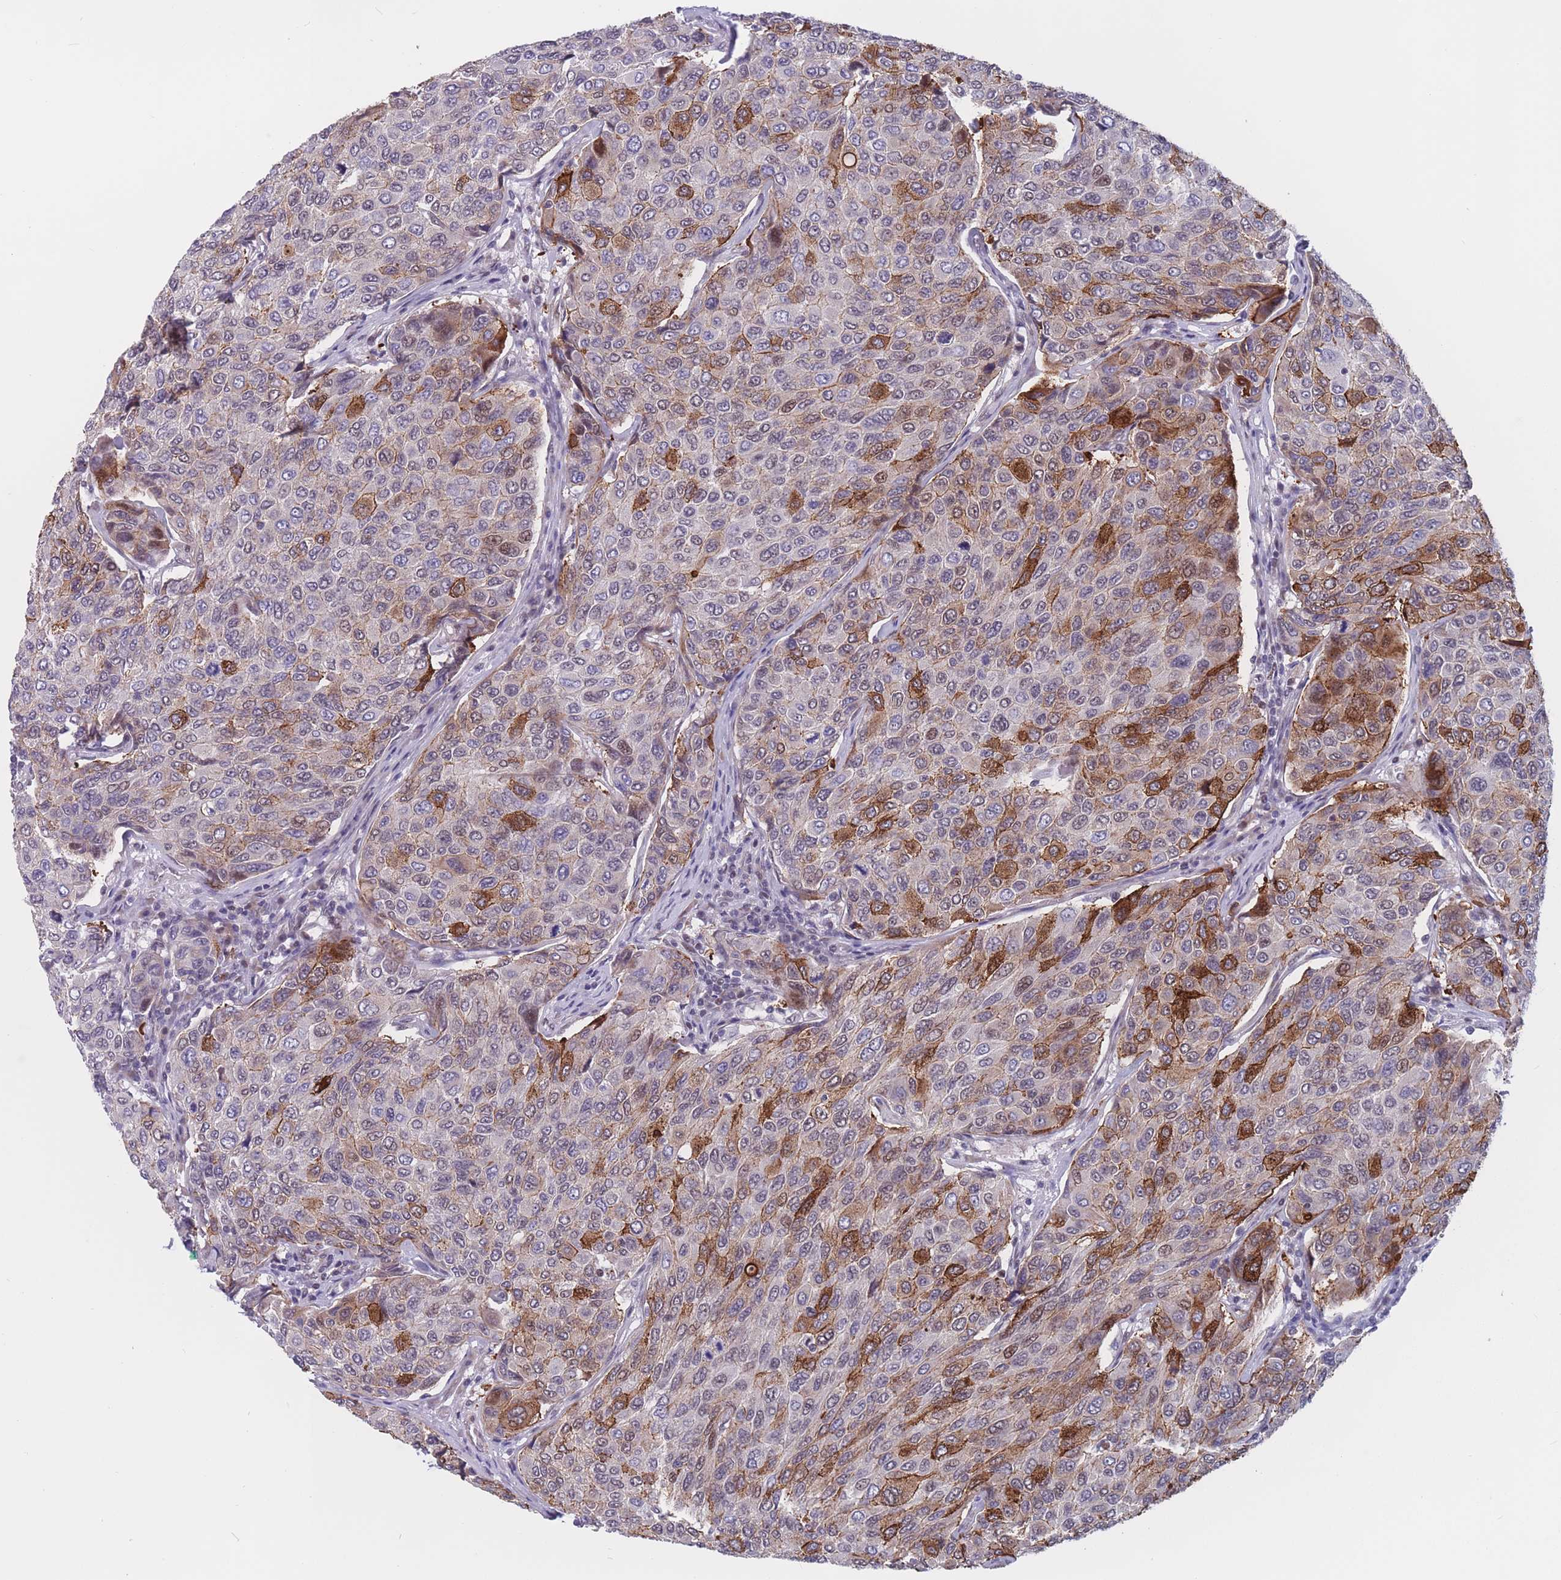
{"staining": {"intensity": "strong", "quantity": "<25%", "location": "cytoplasmic/membranous"}, "tissue": "breast cancer", "cell_type": "Tumor cells", "image_type": "cancer", "snomed": [{"axis": "morphology", "description": "Duct carcinoma"}, {"axis": "topography", "description": "Breast"}], "caption": "Protein analysis of invasive ductal carcinoma (breast) tissue shows strong cytoplasmic/membranous staining in approximately <25% of tumor cells.", "gene": "BCL9L", "patient": {"sex": "female", "age": 55}}